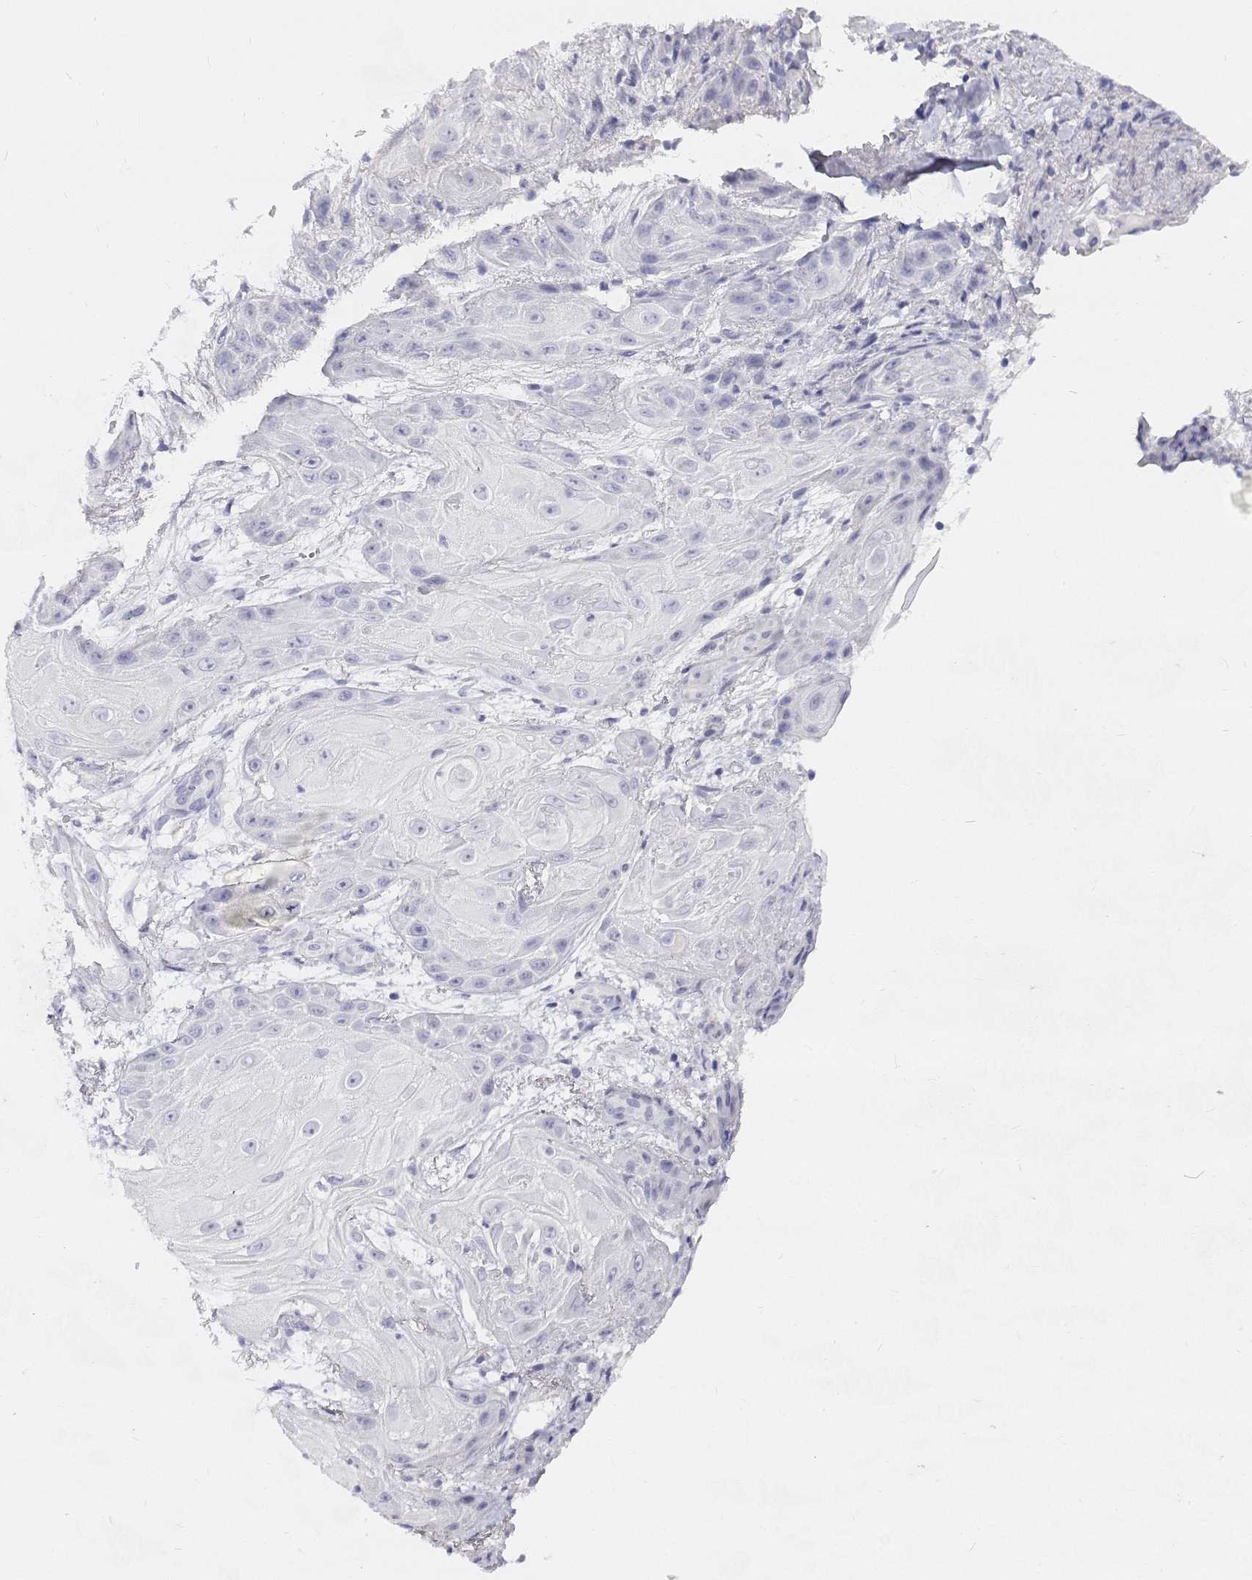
{"staining": {"intensity": "negative", "quantity": "none", "location": "none"}, "tissue": "skin cancer", "cell_type": "Tumor cells", "image_type": "cancer", "snomed": [{"axis": "morphology", "description": "Squamous cell carcinoma, NOS"}, {"axis": "topography", "description": "Skin"}], "caption": "Immunohistochemistry (IHC) photomicrograph of neoplastic tissue: human skin cancer (squamous cell carcinoma) stained with DAB demonstrates no significant protein staining in tumor cells.", "gene": "NCR2", "patient": {"sex": "male", "age": 62}}